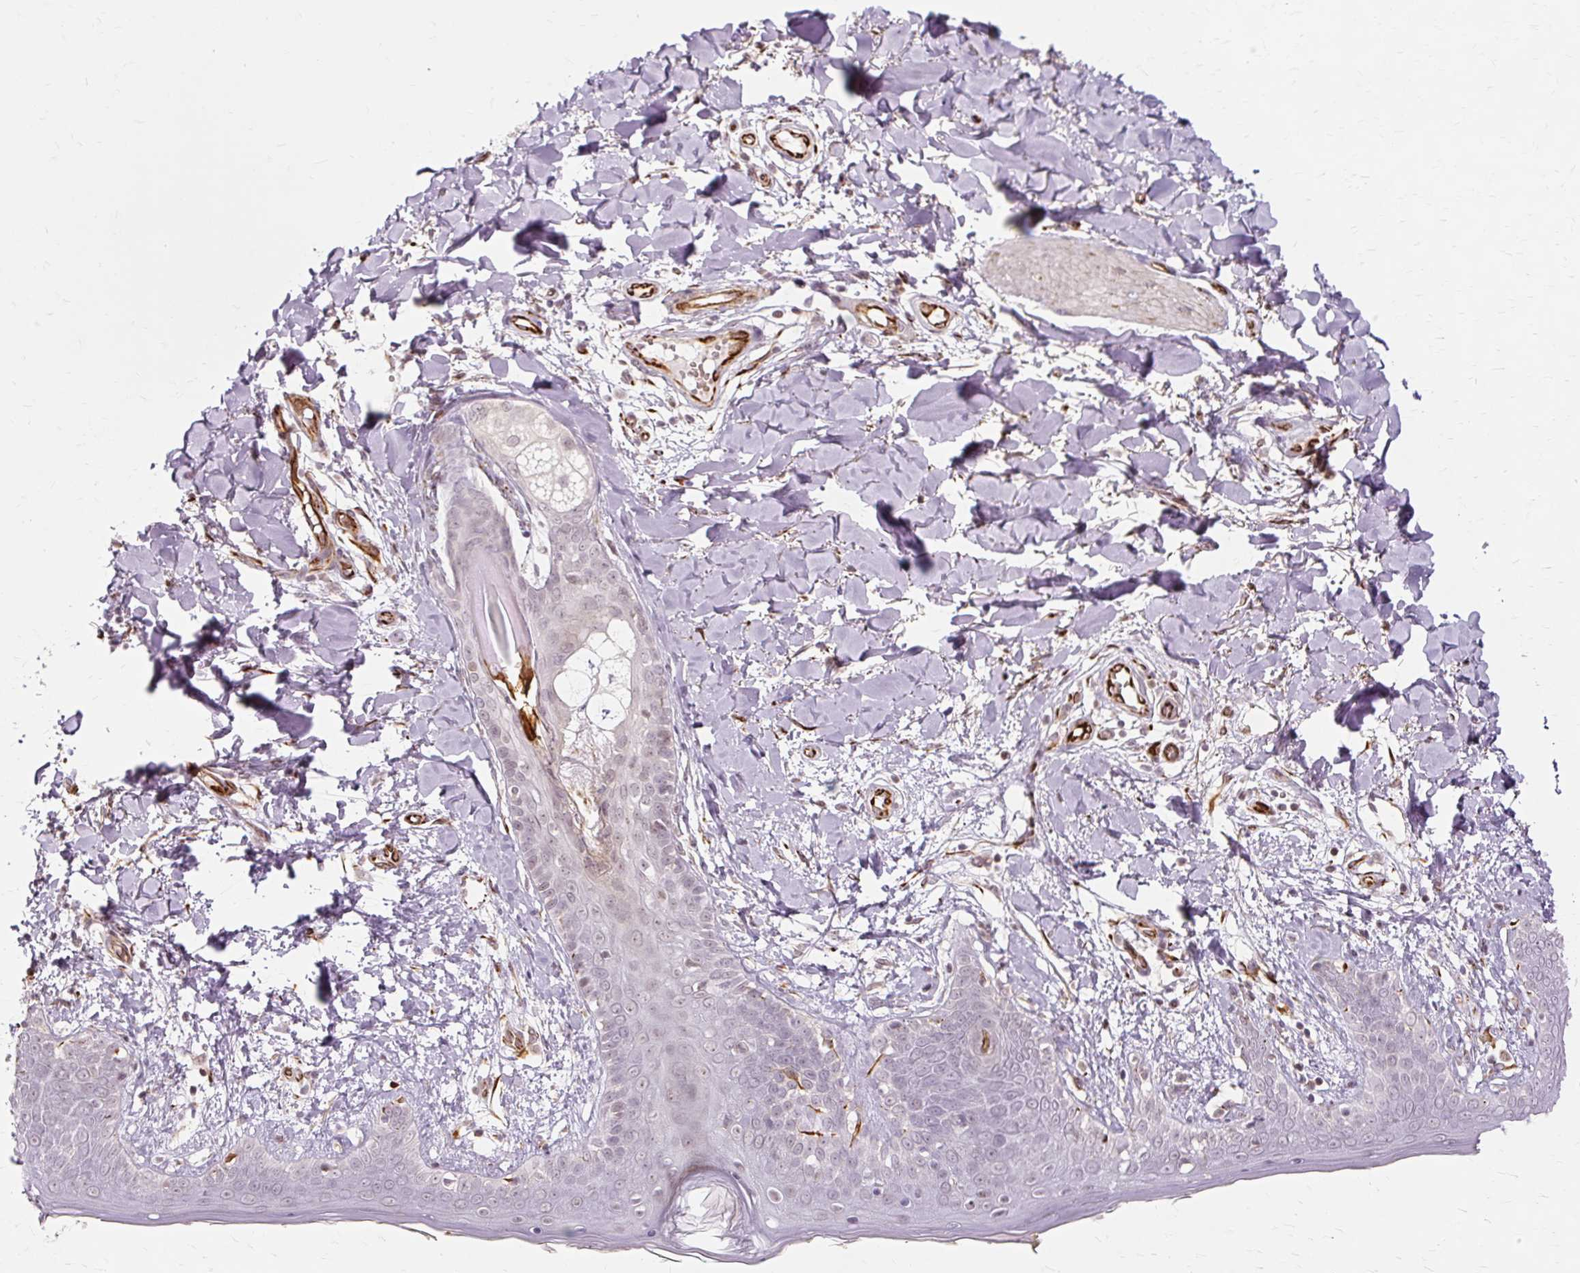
{"staining": {"intensity": "strong", "quantity": ">75%", "location": "cytoplasmic/membranous"}, "tissue": "skin", "cell_type": "Fibroblasts", "image_type": "normal", "snomed": [{"axis": "morphology", "description": "Normal tissue, NOS"}, {"axis": "topography", "description": "Skin"}], "caption": "Brown immunohistochemical staining in unremarkable skin displays strong cytoplasmic/membranous positivity in about >75% of fibroblasts. (DAB (3,3'-diaminobenzidine) IHC with brightfield microscopy, high magnification).", "gene": "MMACHC", "patient": {"sex": "female", "age": 34}}